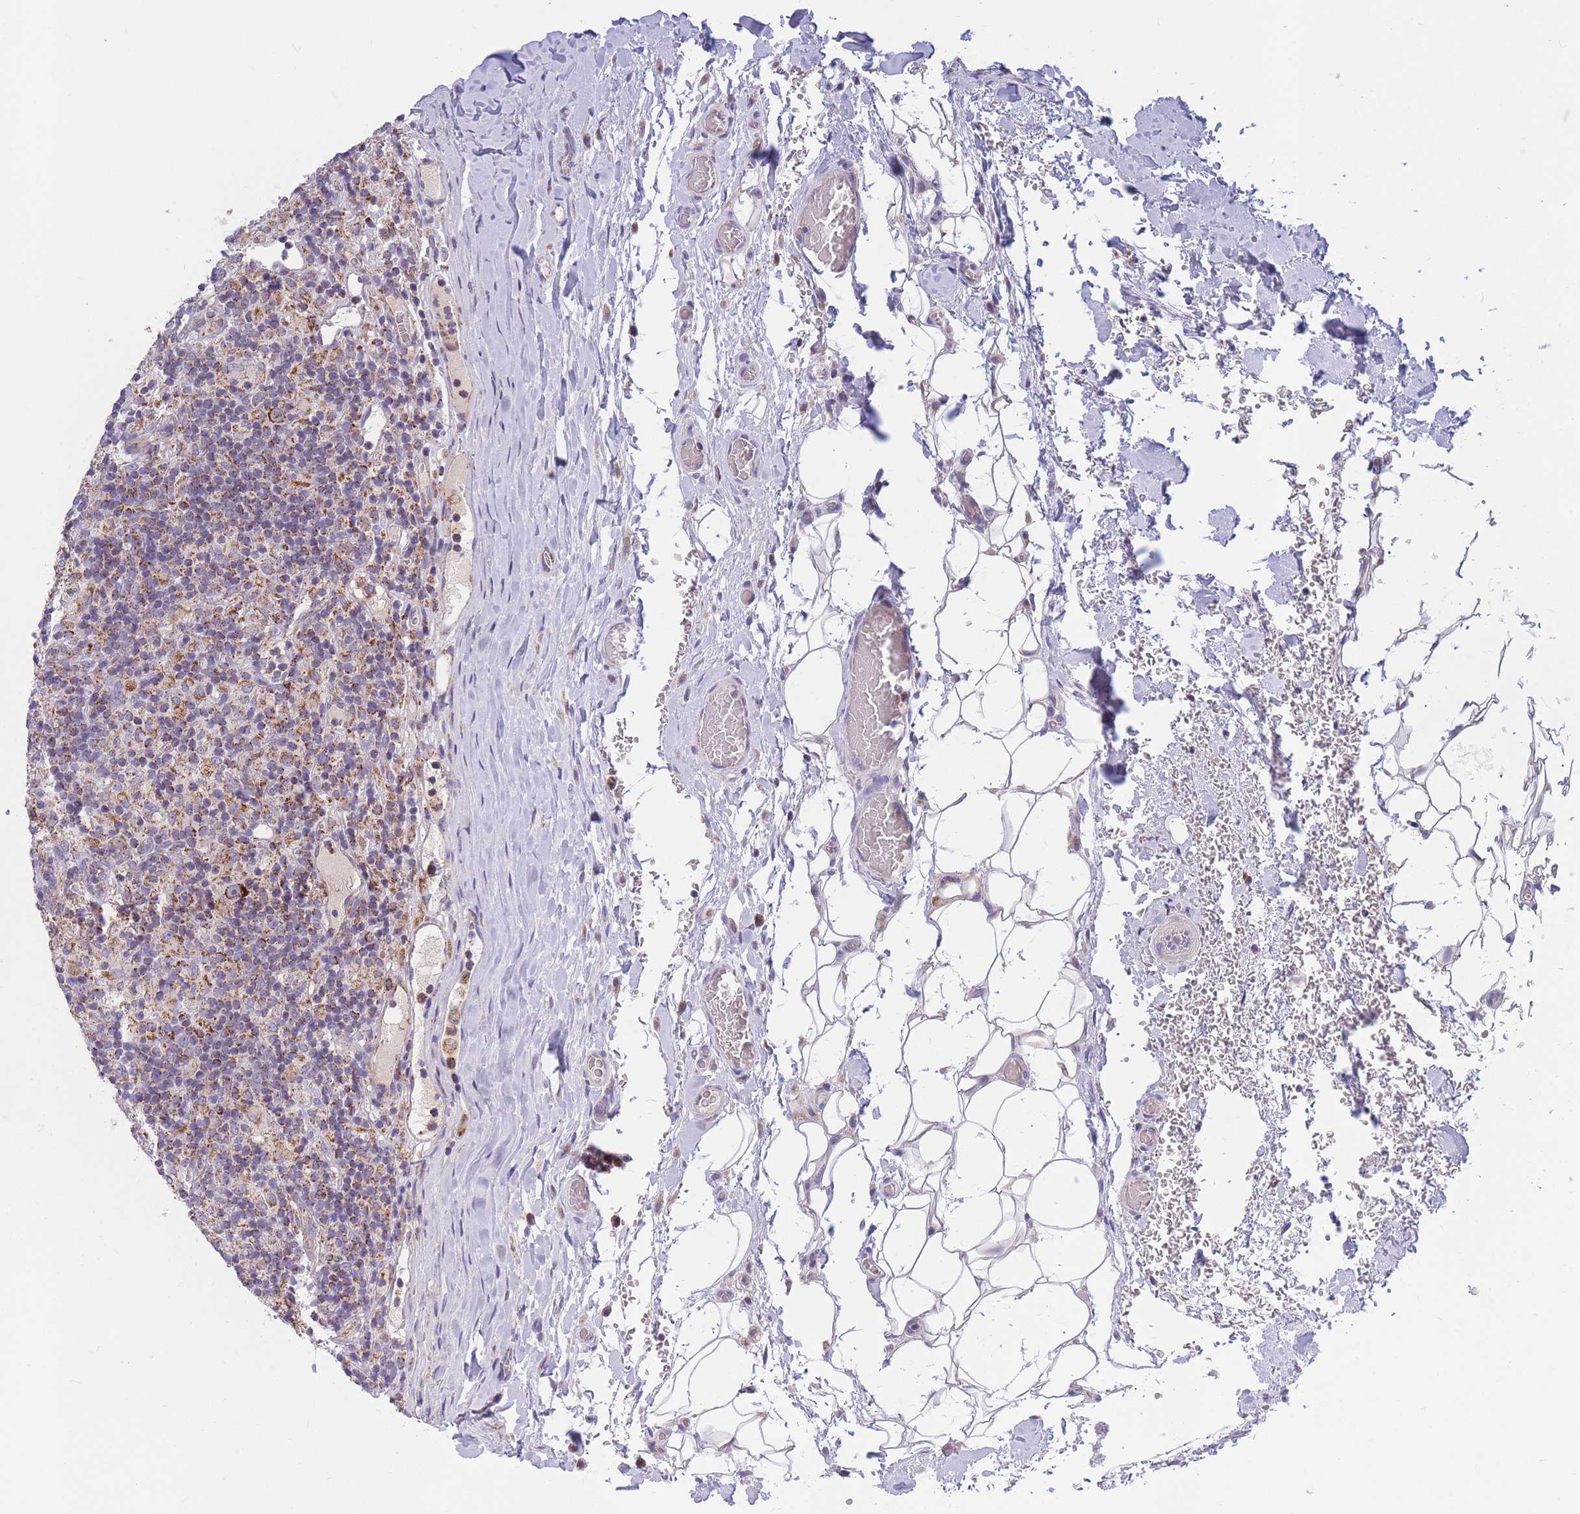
{"staining": {"intensity": "strong", "quantity": ">75%", "location": "cytoplasmic/membranous"}, "tissue": "lymphoma", "cell_type": "Tumor cells", "image_type": "cancer", "snomed": [{"axis": "morphology", "description": "Hodgkin's disease, NOS"}, {"axis": "topography", "description": "Lymph node"}], "caption": "Immunohistochemistry of human lymphoma reveals high levels of strong cytoplasmic/membranous positivity in approximately >75% of tumor cells.", "gene": "MRPS11", "patient": {"sex": "male", "age": 70}}